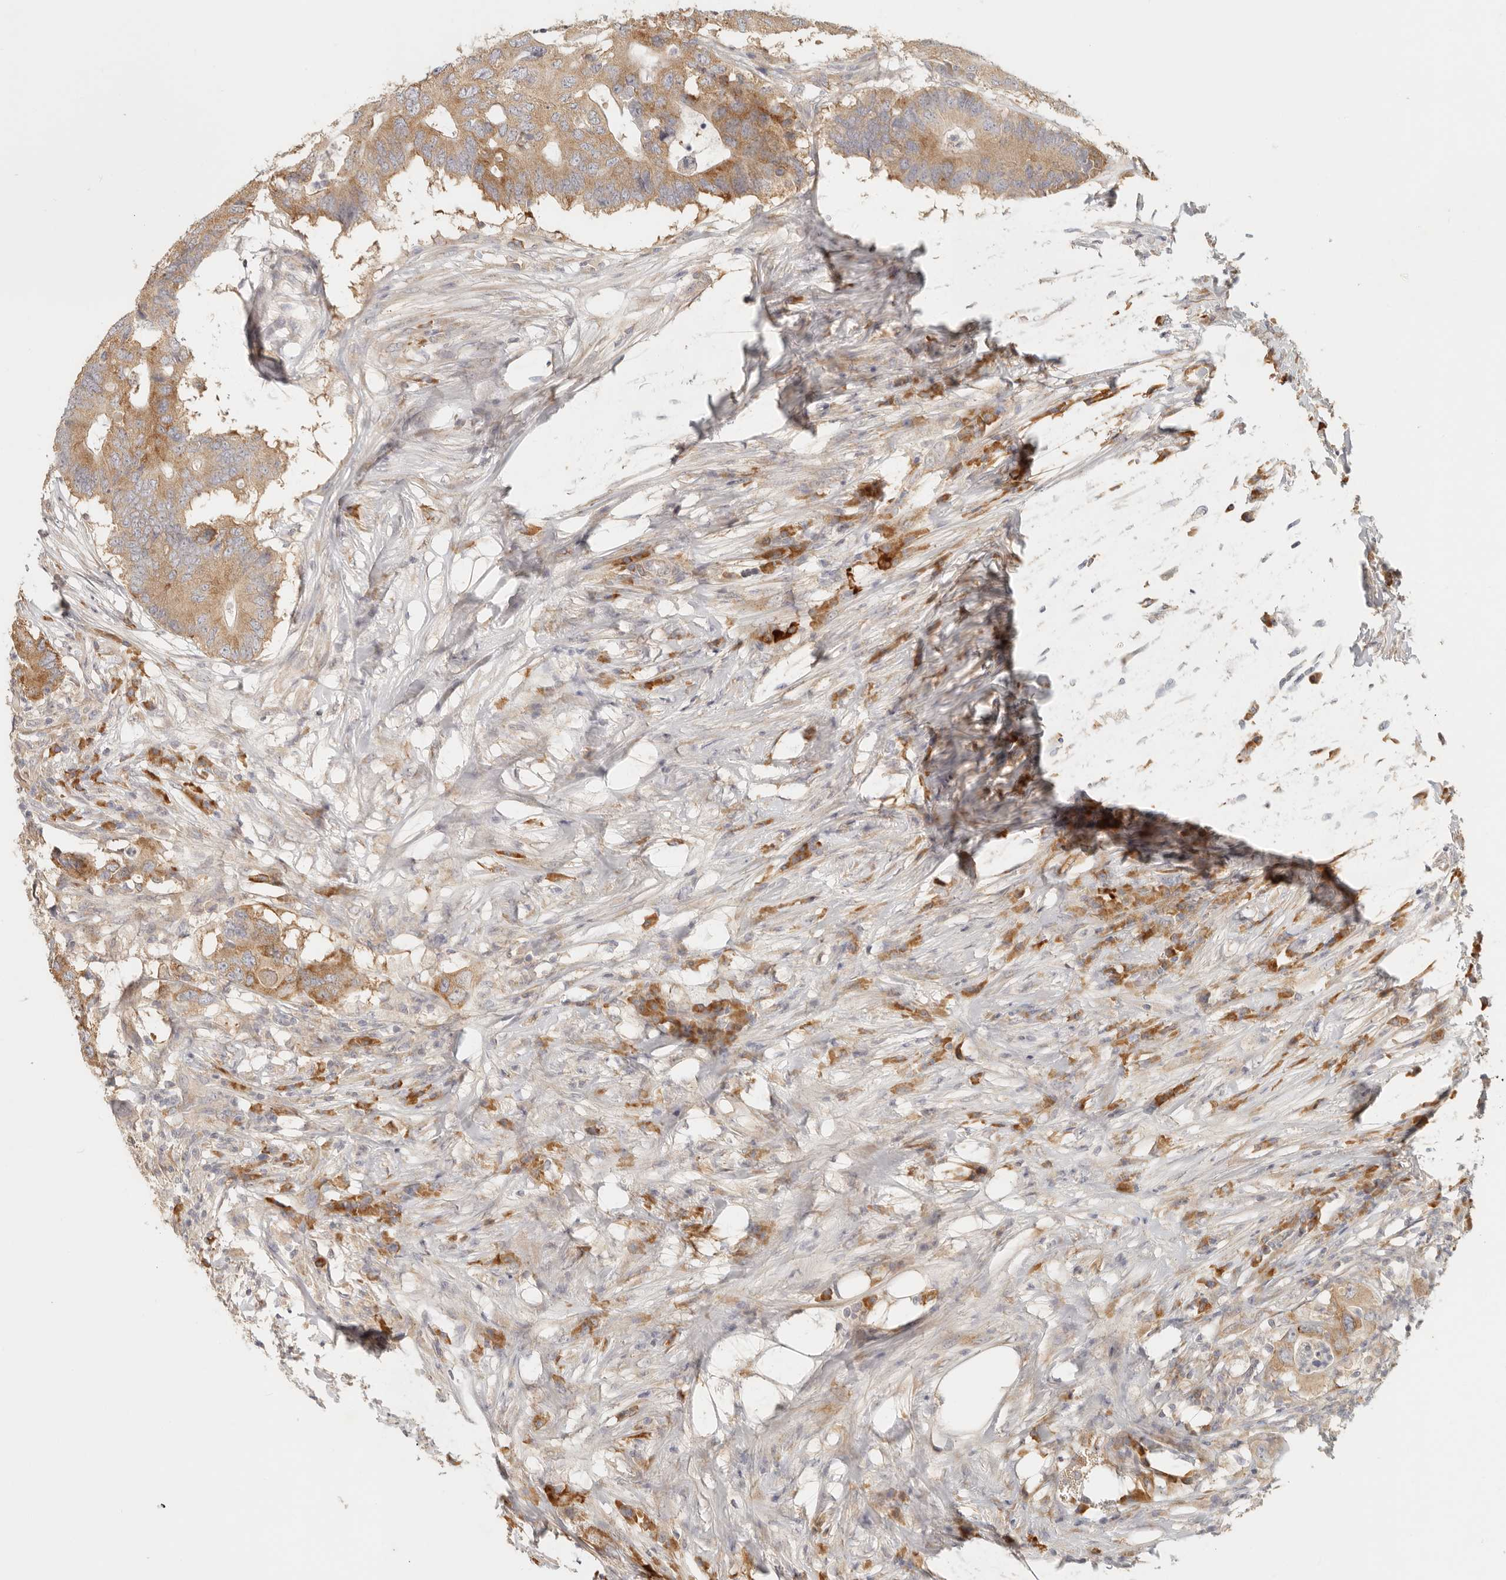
{"staining": {"intensity": "moderate", "quantity": ">75%", "location": "cytoplasmic/membranous"}, "tissue": "colorectal cancer", "cell_type": "Tumor cells", "image_type": "cancer", "snomed": [{"axis": "morphology", "description": "Adenocarcinoma, NOS"}, {"axis": "topography", "description": "Colon"}], "caption": "The photomicrograph exhibits immunohistochemical staining of colorectal cancer. There is moderate cytoplasmic/membranous staining is identified in approximately >75% of tumor cells.", "gene": "PABPC4", "patient": {"sex": "male", "age": 71}}